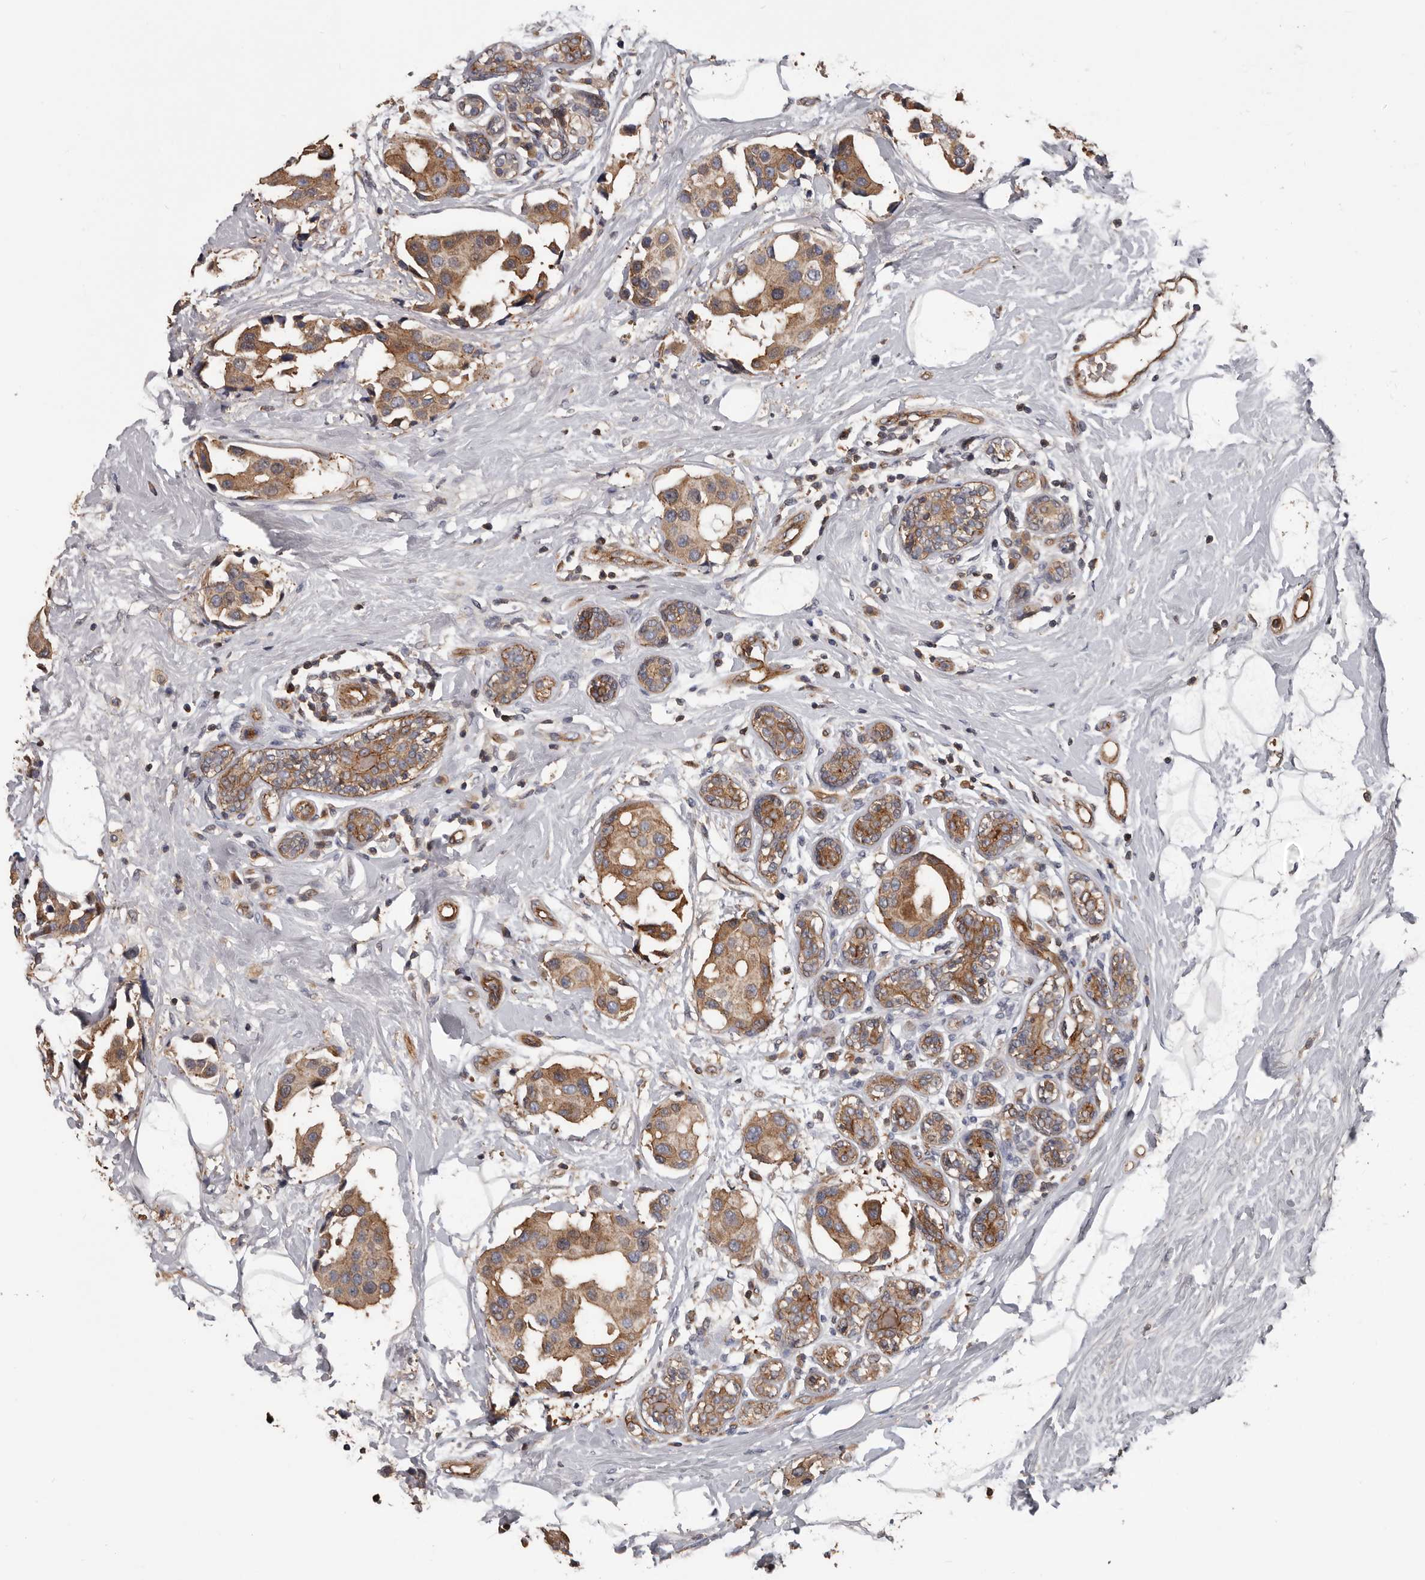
{"staining": {"intensity": "moderate", "quantity": ">75%", "location": "cytoplasmic/membranous"}, "tissue": "breast cancer", "cell_type": "Tumor cells", "image_type": "cancer", "snomed": [{"axis": "morphology", "description": "Normal tissue, NOS"}, {"axis": "morphology", "description": "Duct carcinoma"}, {"axis": "topography", "description": "Breast"}], "caption": "An immunohistochemistry image of tumor tissue is shown. Protein staining in brown labels moderate cytoplasmic/membranous positivity in intraductal carcinoma (breast) within tumor cells. The protein is stained brown, and the nuclei are stained in blue (DAB (3,3'-diaminobenzidine) IHC with brightfield microscopy, high magnification).", "gene": "PNRC2", "patient": {"sex": "female", "age": 39}}